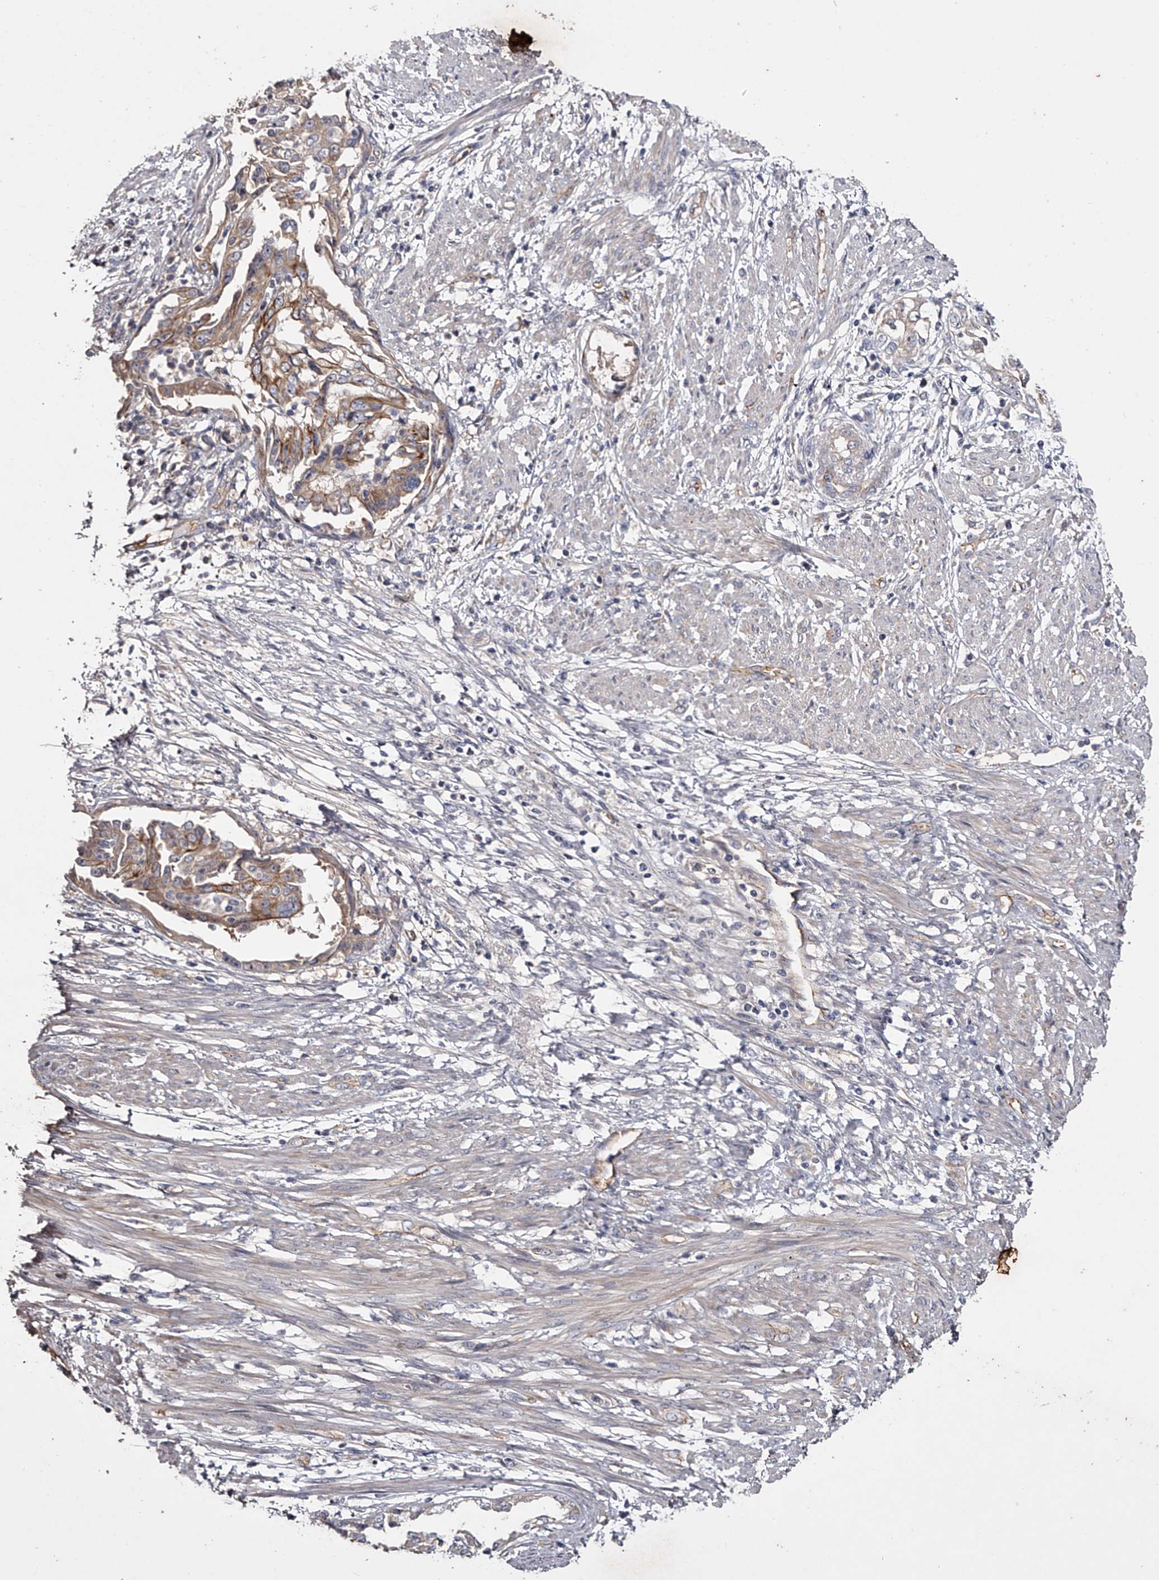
{"staining": {"intensity": "moderate", "quantity": "25%-75%", "location": "cytoplasmic/membranous"}, "tissue": "endometrial cancer", "cell_type": "Tumor cells", "image_type": "cancer", "snomed": [{"axis": "morphology", "description": "Adenocarcinoma, NOS"}, {"axis": "topography", "description": "Endometrium"}], "caption": "Human endometrial adenocarcinoma stained with a protein marker exhibits moderate staining in tumor cells.", "gene": "MDN1", "patient": {"sex": "female", "age": 85}}